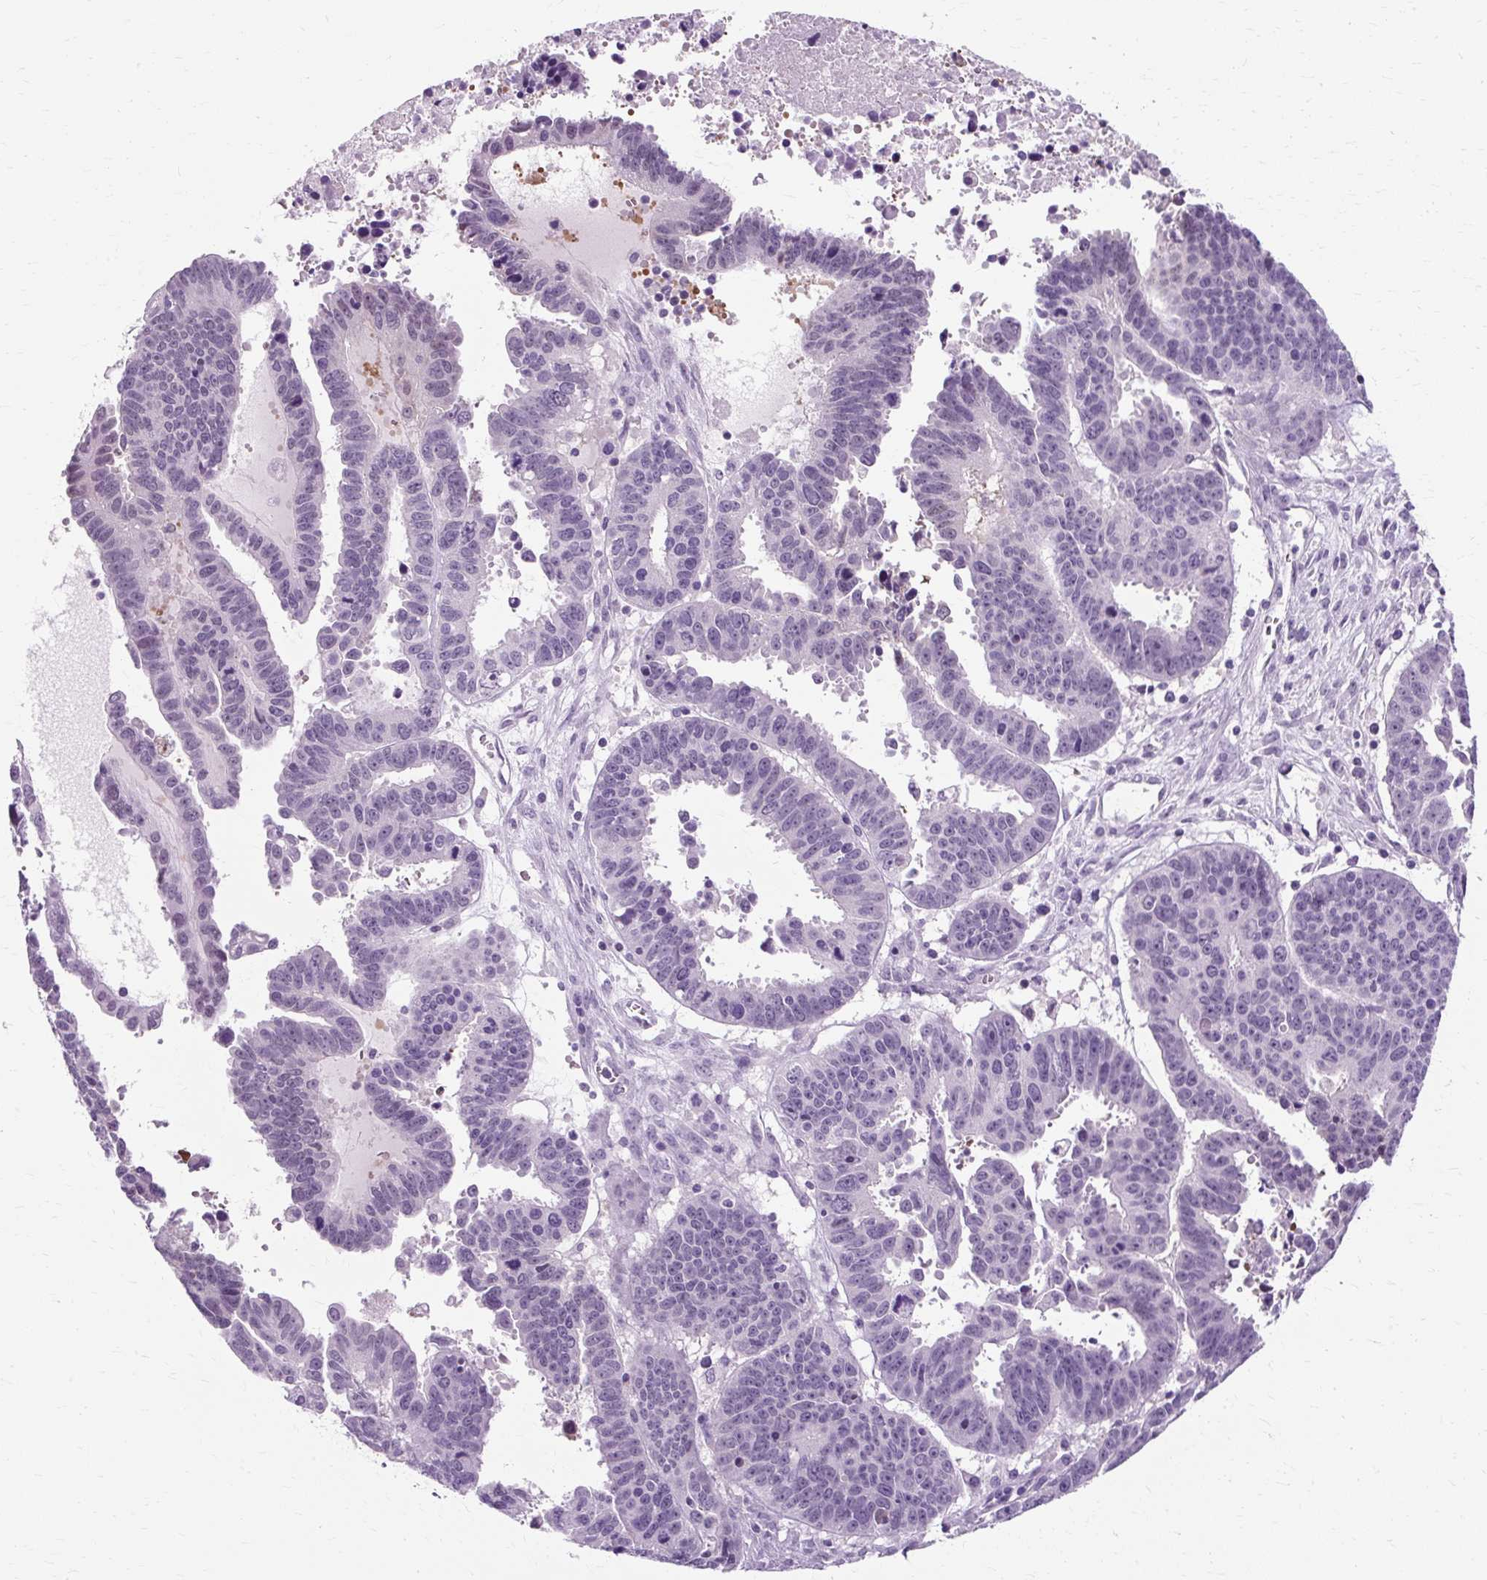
{"staining": {"intensity": "negative", "quantity": "none", "location": "none"}, "tissue": "ovarian cancer", "cell_type": "Tumor cells", "image_type": "cancer", "snomed": [{"axis": "morphology", "description": "Carcinoma, endometroid"}, {"axis": "morphology", "description": "Cystadenocarcinoma, serous, NOS"}, {"axis": "topography", "description": "Ovary"}], "caption": "An immunohistochemistry photomicrograph of ovarian cancer is shown. There is no staining in tumor cells of ovarian cancer.", "gene": "RYBP", "patient": {"sex": "female", "age": 45}}